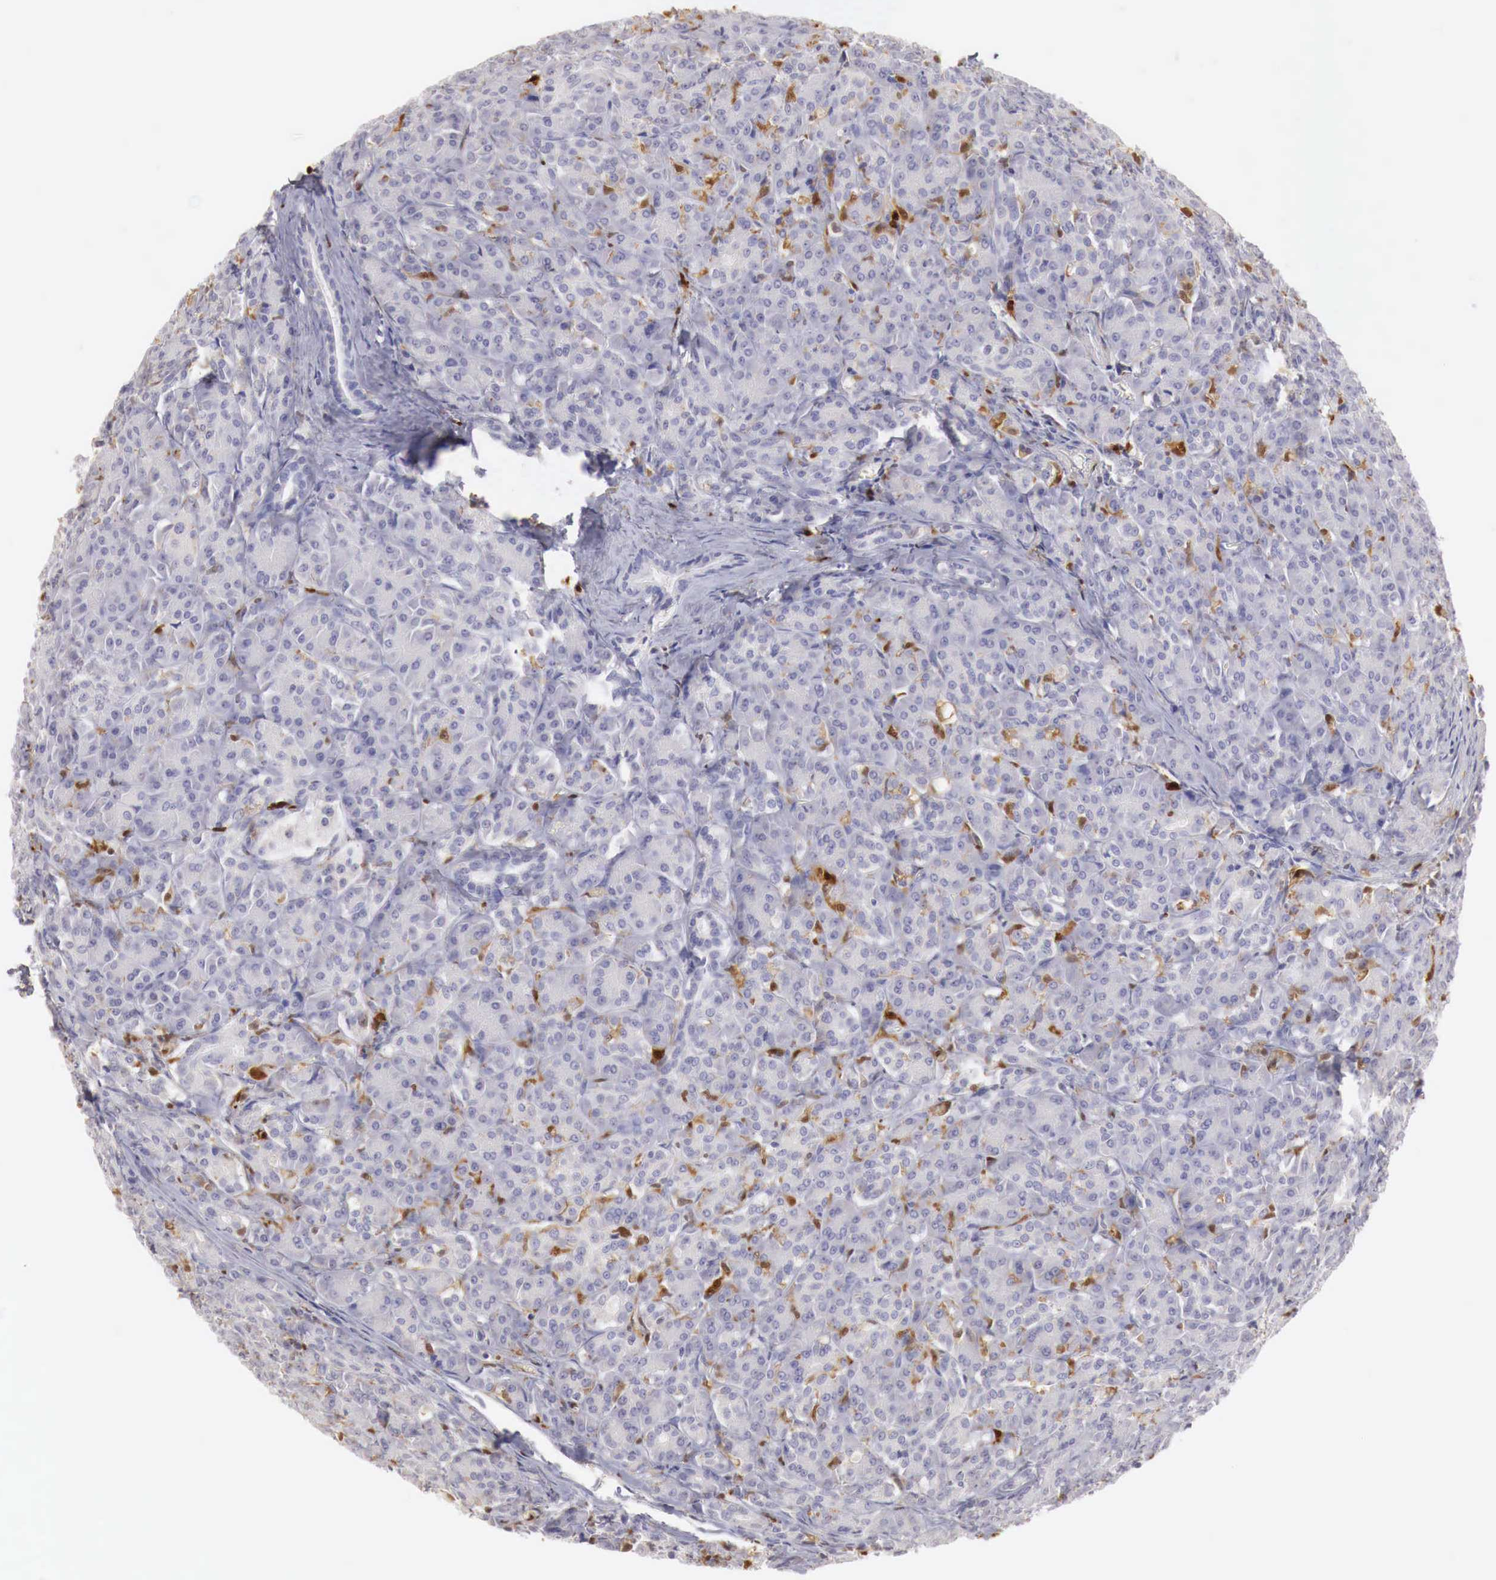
{"staining": {"intensity": "moderate", "quantity": "<25%", "location": "cytoplasmic/membranous"}, "tissue": "pancreas", "cell_type": "Exocrine glandular cells", "image_type": "normal", "snomed": [{"axis": "morphology", "description": "Normal tissue, NOS"}, {"axis": "topography", "description": "Lymph node"}, {"axis": "topography", "description": "Pancreas"}], "caption": "Protein expression analysis of normal human pancreas reveals moderate cytoplasmic/membranous positivity in approximately <25% of exocrine glandular cells.", "gene": "RENBP", "patient": {"sex": "male", "age": 59}}